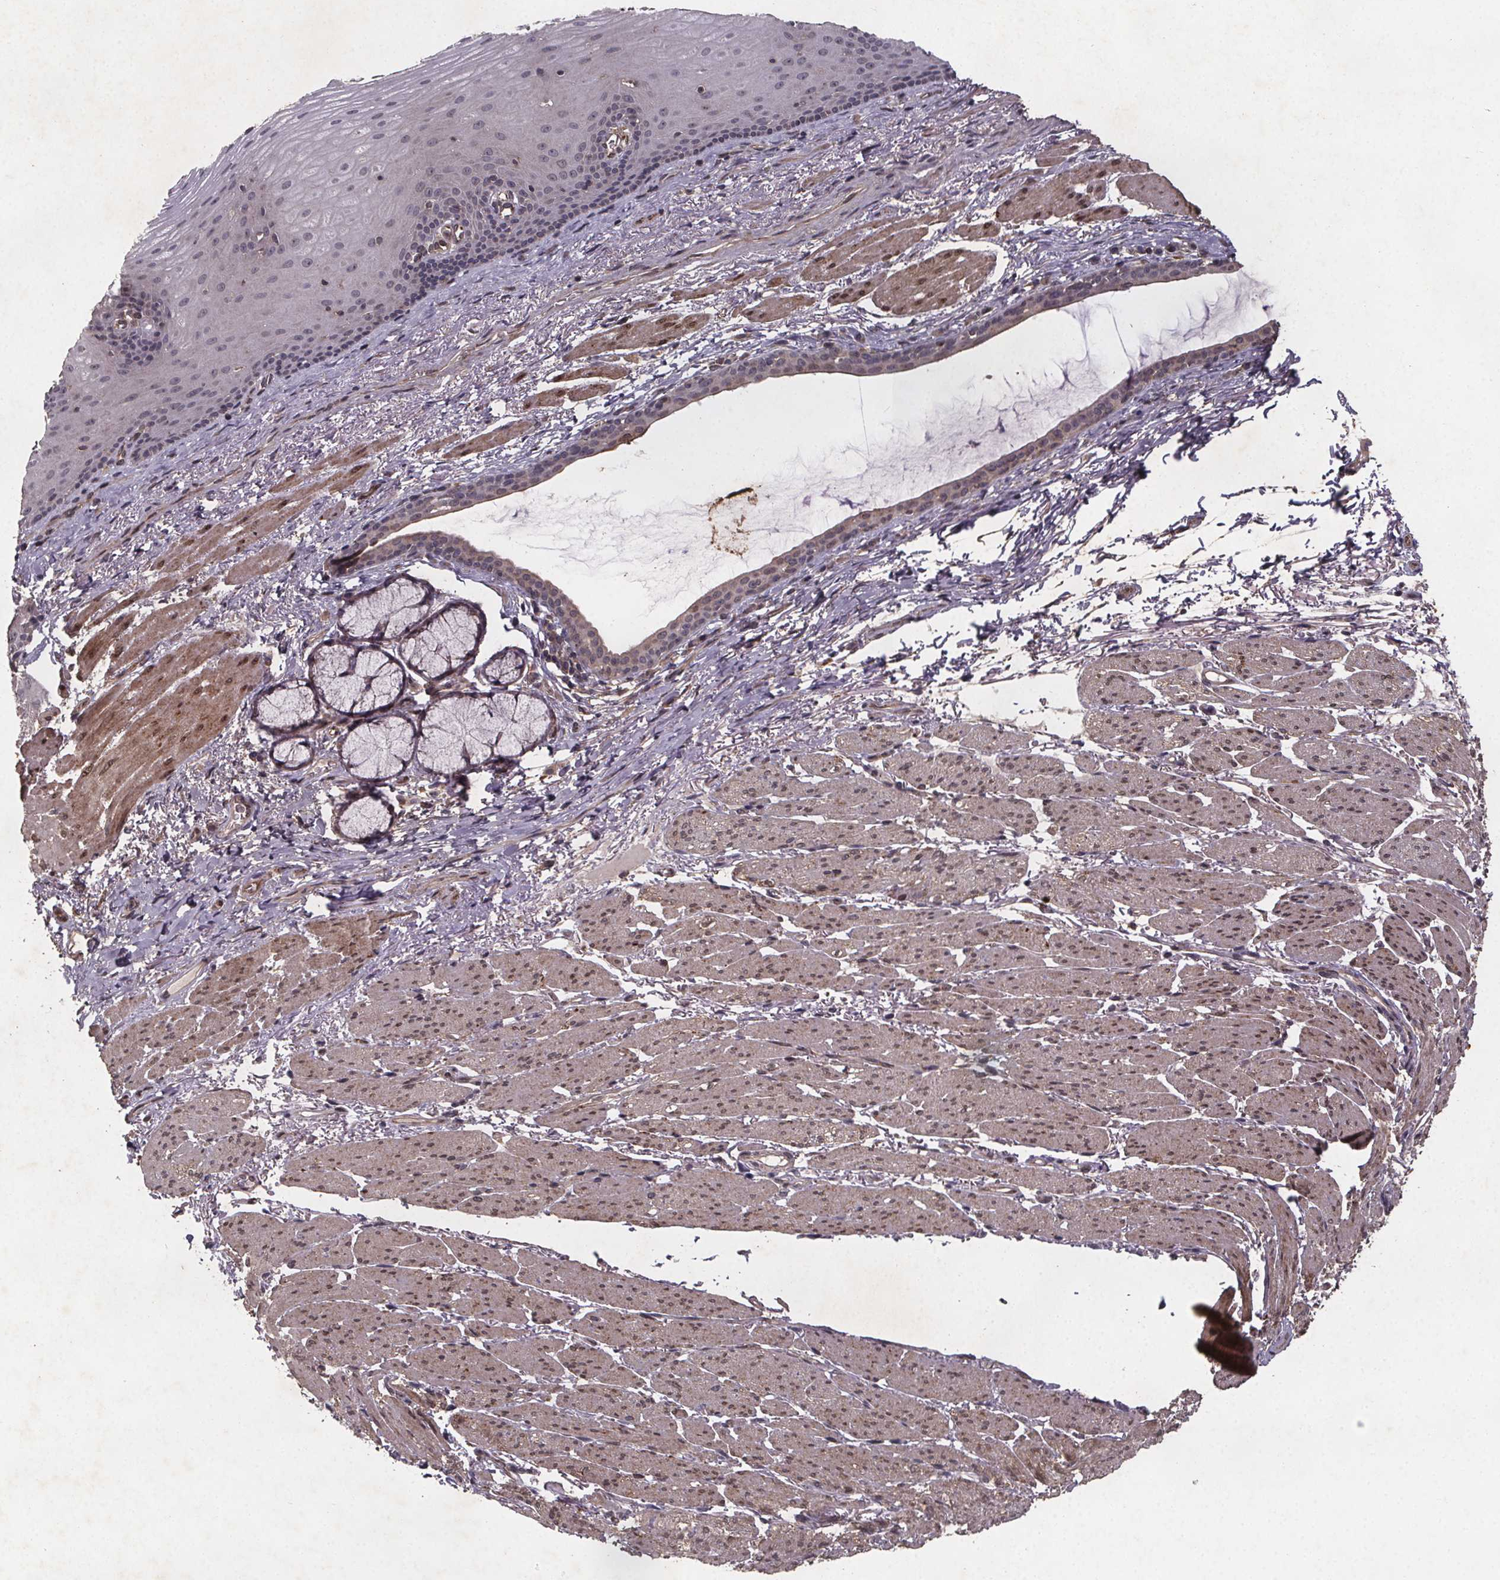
{"staining": {"intensity": "negative", "quantity": "none", "location": "none"}, "tissue": "esophagus", "cell_type": "Squamous epithelial cells", "image_type": "normal", "snomed": [{"axis": "morphology", "description": "Normal tissue, NOS"}, {"axis": "topography", "description": "Esophagus"}], "caption": "This is an immunohistochemistry histopathology image of benign human esophagus. There is no staining in squamous epithelial cells.", "gene": "PIERCE2", "patient": {"sex": "male", "age": 76}}